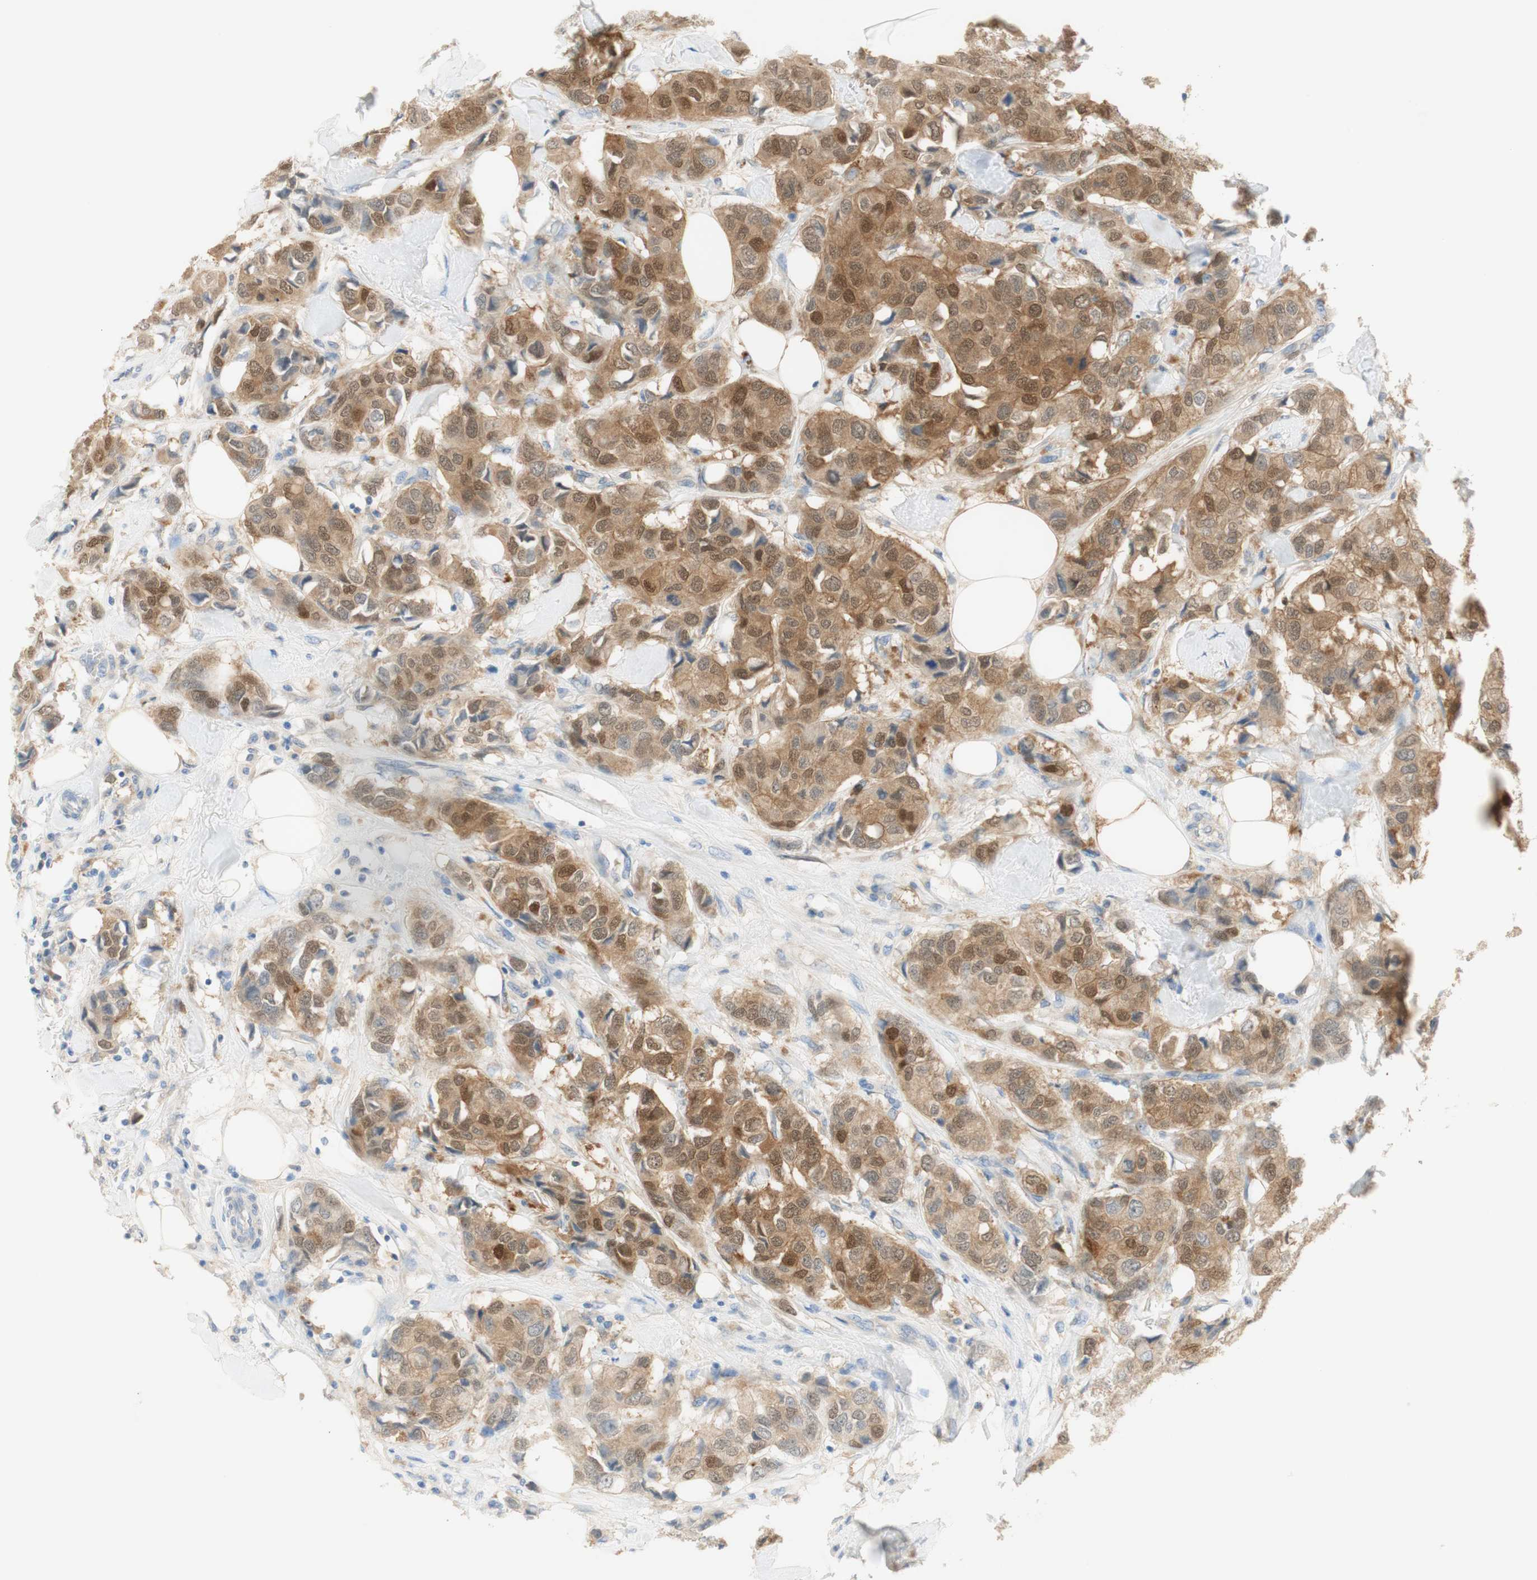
{"staining": {"intensity": "moderate", "quantity": ">75%", "location": "cytoplasmic/membranous,nuclear"}, "tissue": "breast cancer", "cell_type": "Tumor cells", "image_type": "cancer", "snomed": [{"axis": "morphology", "description": "Duct carcinoma"}, {"axis": "topography", "description": "Breast"}], "caption": "A high-resolution image shows IHC staining of invasive ductal carcinoma (breast), which demonstrates moderate cytoplasmic/membranous and nuclear staining in approximately >75% of tumor cells. The protein of interest is stained brown, and the nuclei are stained in blue (DAB IHC with brightfield microscopy, high magnification).", "gene": "SELENBP1", "patient": {"sex": "female", "age": 80}}